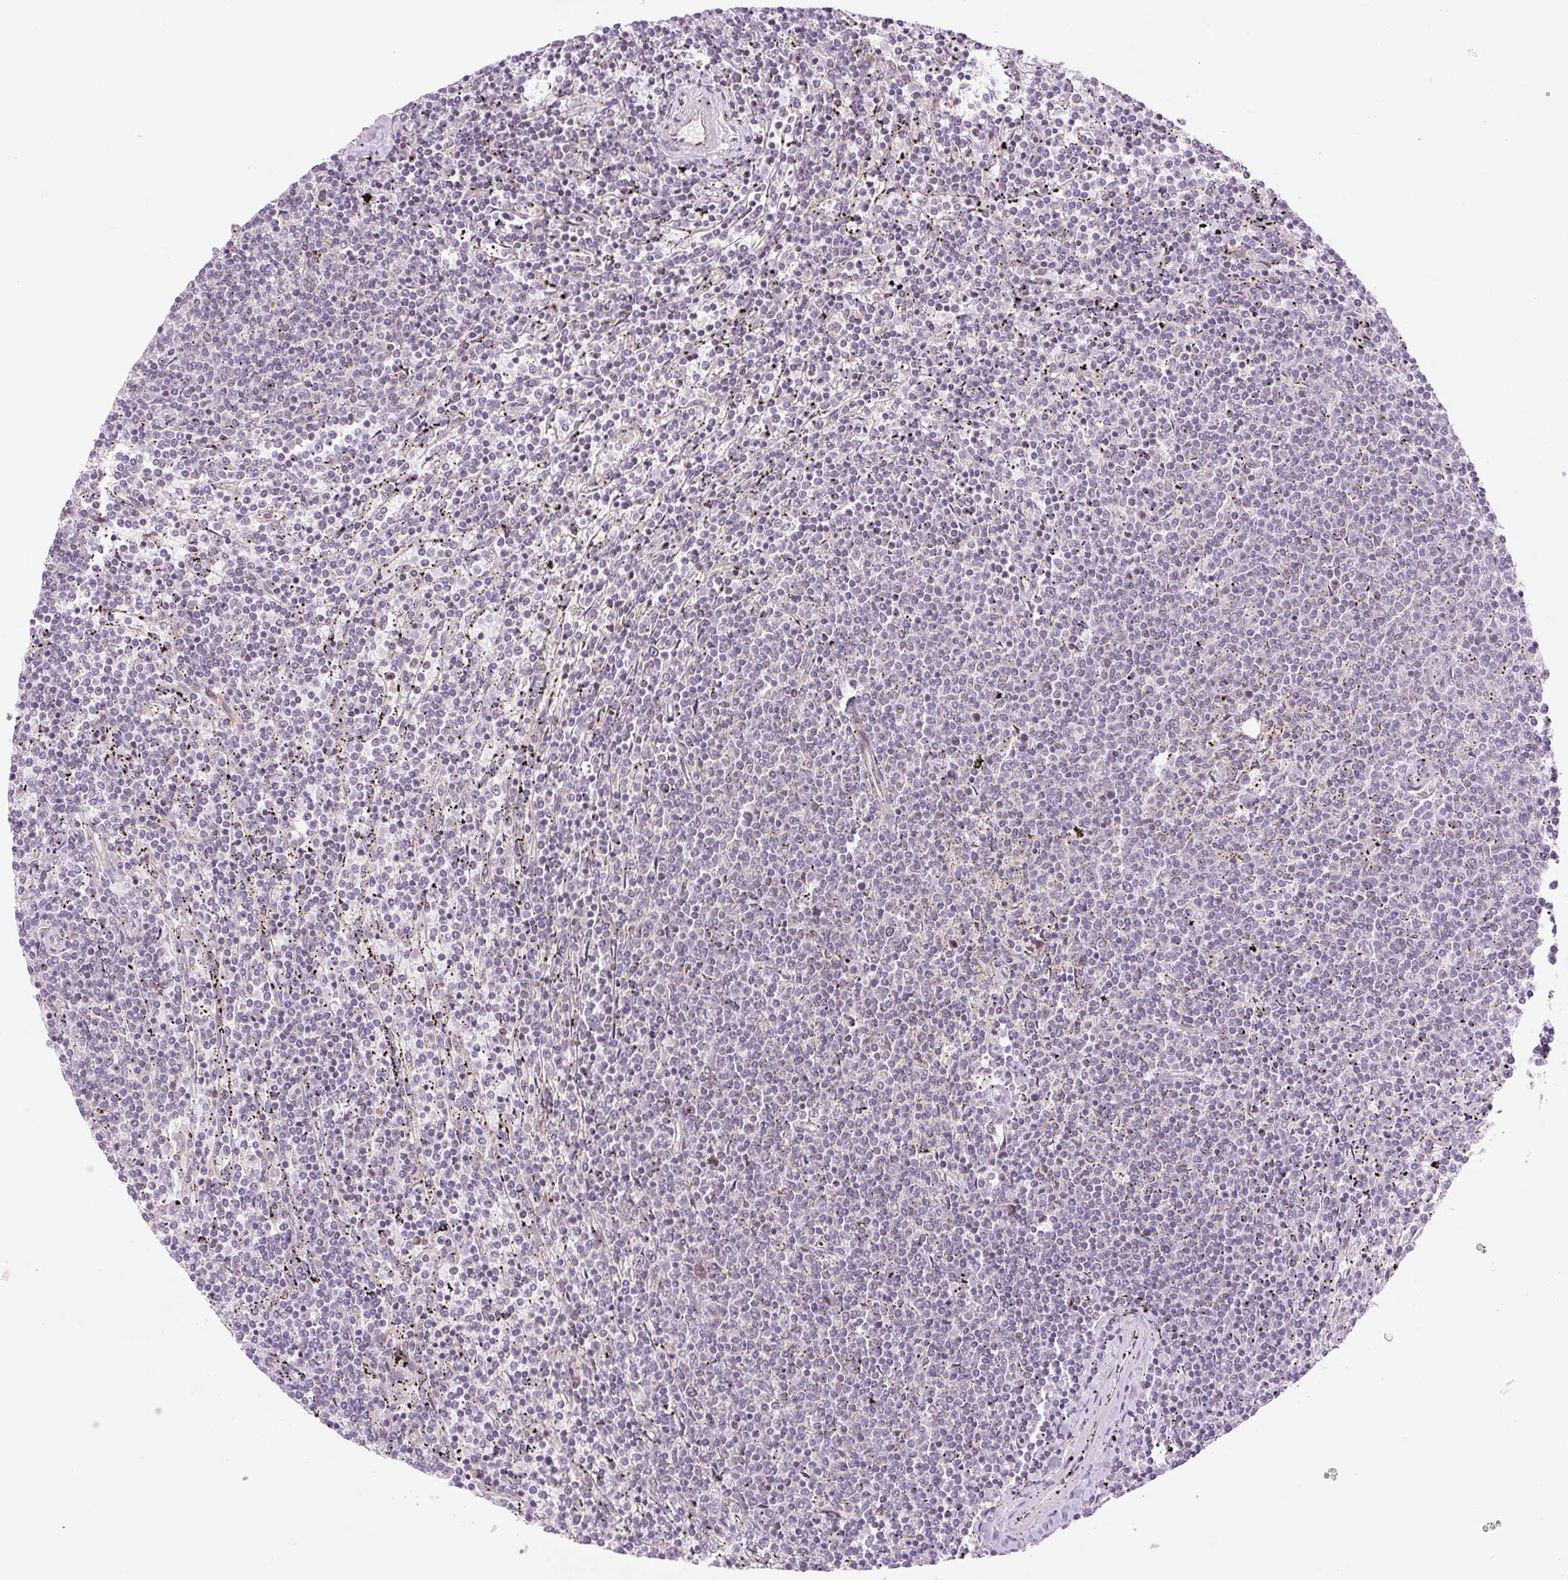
{"staining": {"intensity": "negative", "quantity": "none", "location": "none"}, "tissue": "lymphoma", "cell_type": "Tumor cells", "image_type": "cancer", "snomed": [{"axis": "morphology", "description": "Malignant lymphoma, non-Hodgkin's type, Low grade"}, {"axis": "topography", "description": "Spleen"}], "caption": "IHC image of neoplastic tissue: lymphoma stained with DAB reveals no significant protein staining in tumor cells. Brightfield microscopy of immunohistochemistry (IHC) stained with DAB (3,3'-diaminobenzidine) (brown) and hematoxylin (blue), captured at high magnification.", "gene": "ZNF394", "patient": {"sex": "female", "age": 50}}